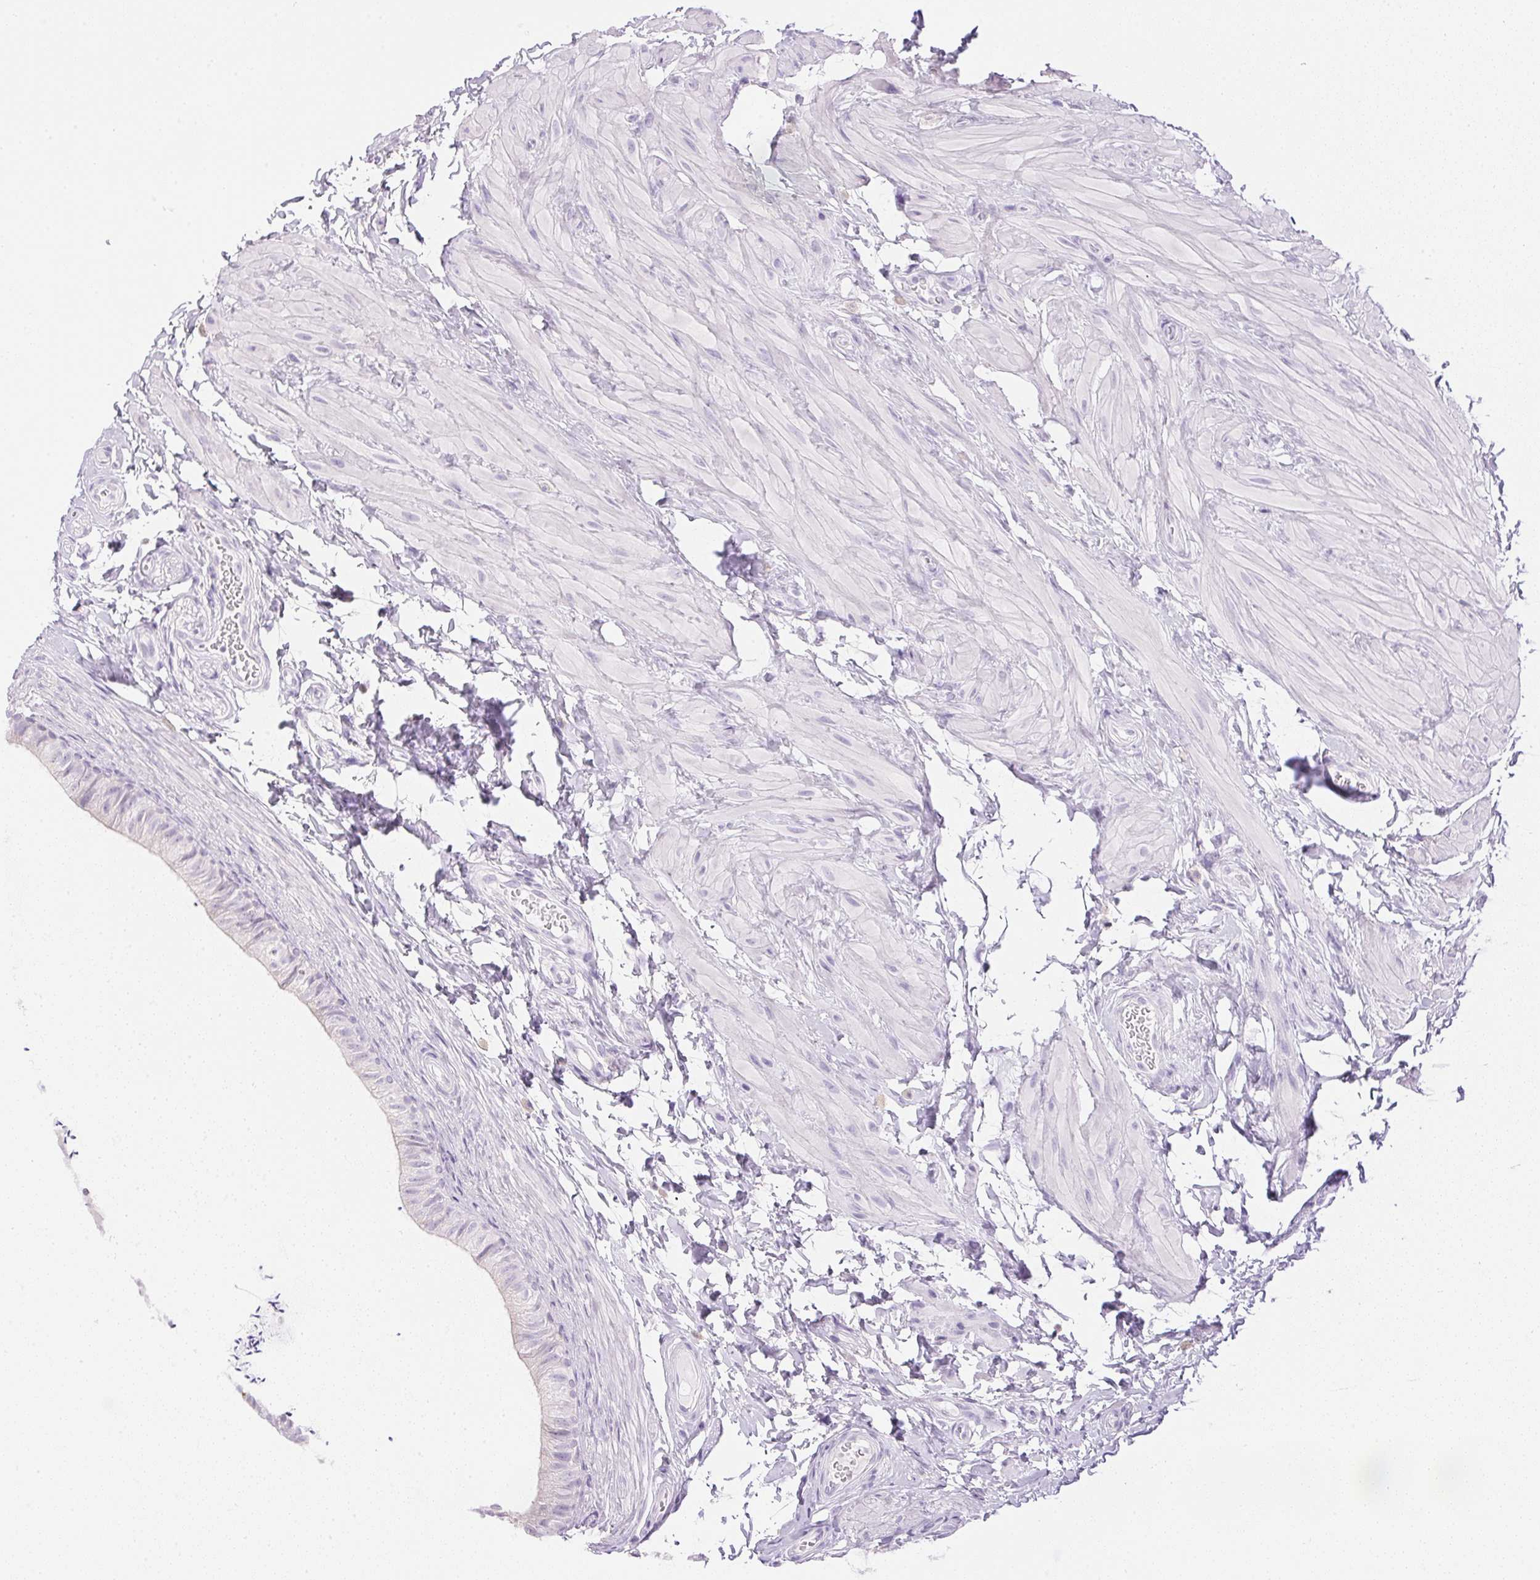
{"staining": {"intensity": "negative", "quantity": "none", "location": "none"}, "tissue": "epididymis", "cell_type": "Glandular cells", "image_type": "normal", "snomed": [{"axis": "morphology", "description": "Normal tissue, NOS"}, {"axis": "topography", "description": "Epididymis, spermatic cord, NOS"}, {"axis": "topography", "description": "Epididymis"}, {"axis": "topography", "description": "Peripheral nerve tissue"}], "caption": "Immunohistochemistry (IHC) of normal human epididymis demonstrates no expression in glandular cells. (DAB (3,3'-diaminobenzidine) IHC visualized using brightfield microscopy, high magnification).", "gene": "ATP6V1G3", "patient": {"sex": "male", "age": 29}}